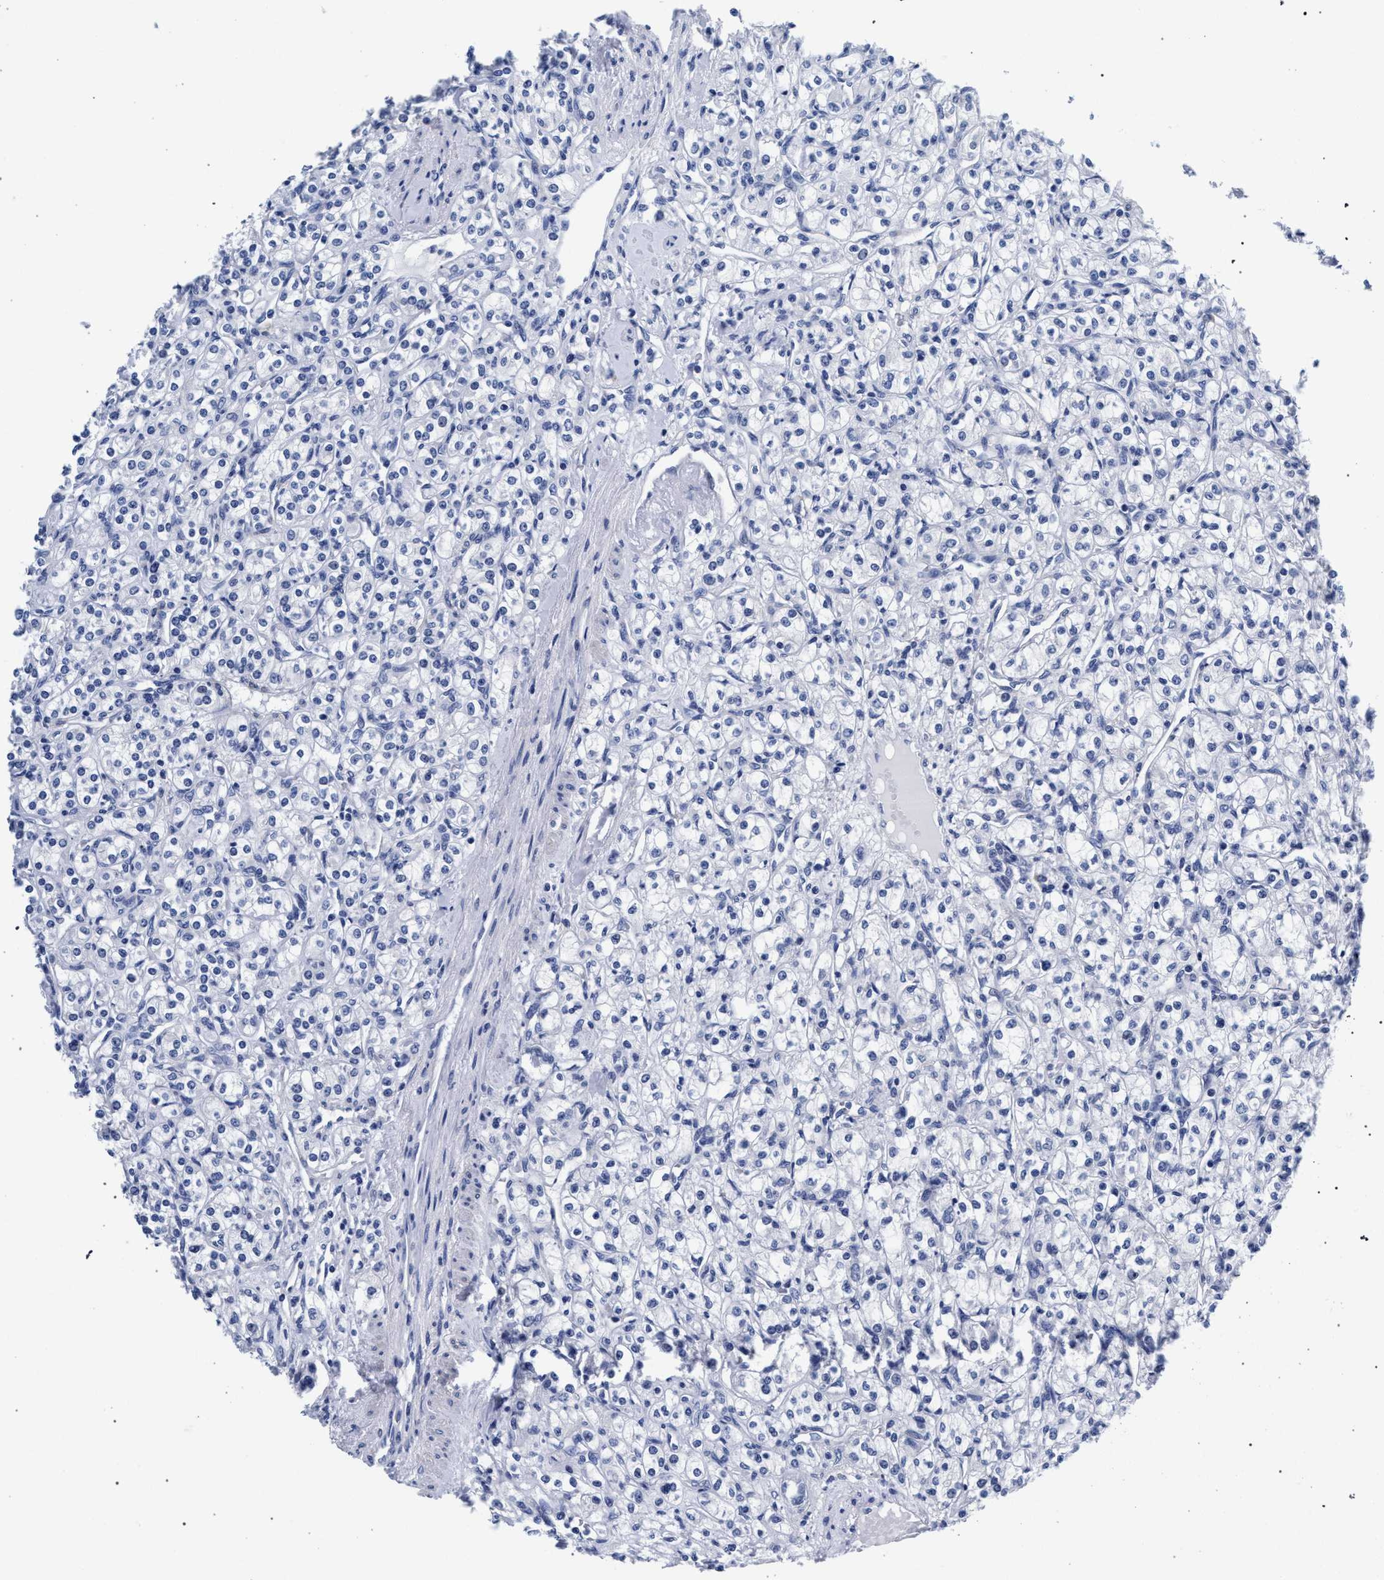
{"staining": {"intensity": "negative", "quantity": "none", "location": "none"}, "tissue": "renal cancer", "cell_type": "Tumor cells", "image_type": "cancer", "snomed": [{"axis": "morphology", "description": "Adenocarcinoma, NOS"}, {"axis": "topography", "description": "Kidney"}], "caption": "An image of adenocarcinoma (renal) stained for a protein shows no brown staining in tumor cells. The staining was performed using DAB to visualize the protein expression in brown, while the nuclei were stained in blue with hematoxylin (Magnification: 20x).", "gene": "AKAP4", "patient": {"sex": "male", "age": 77}}